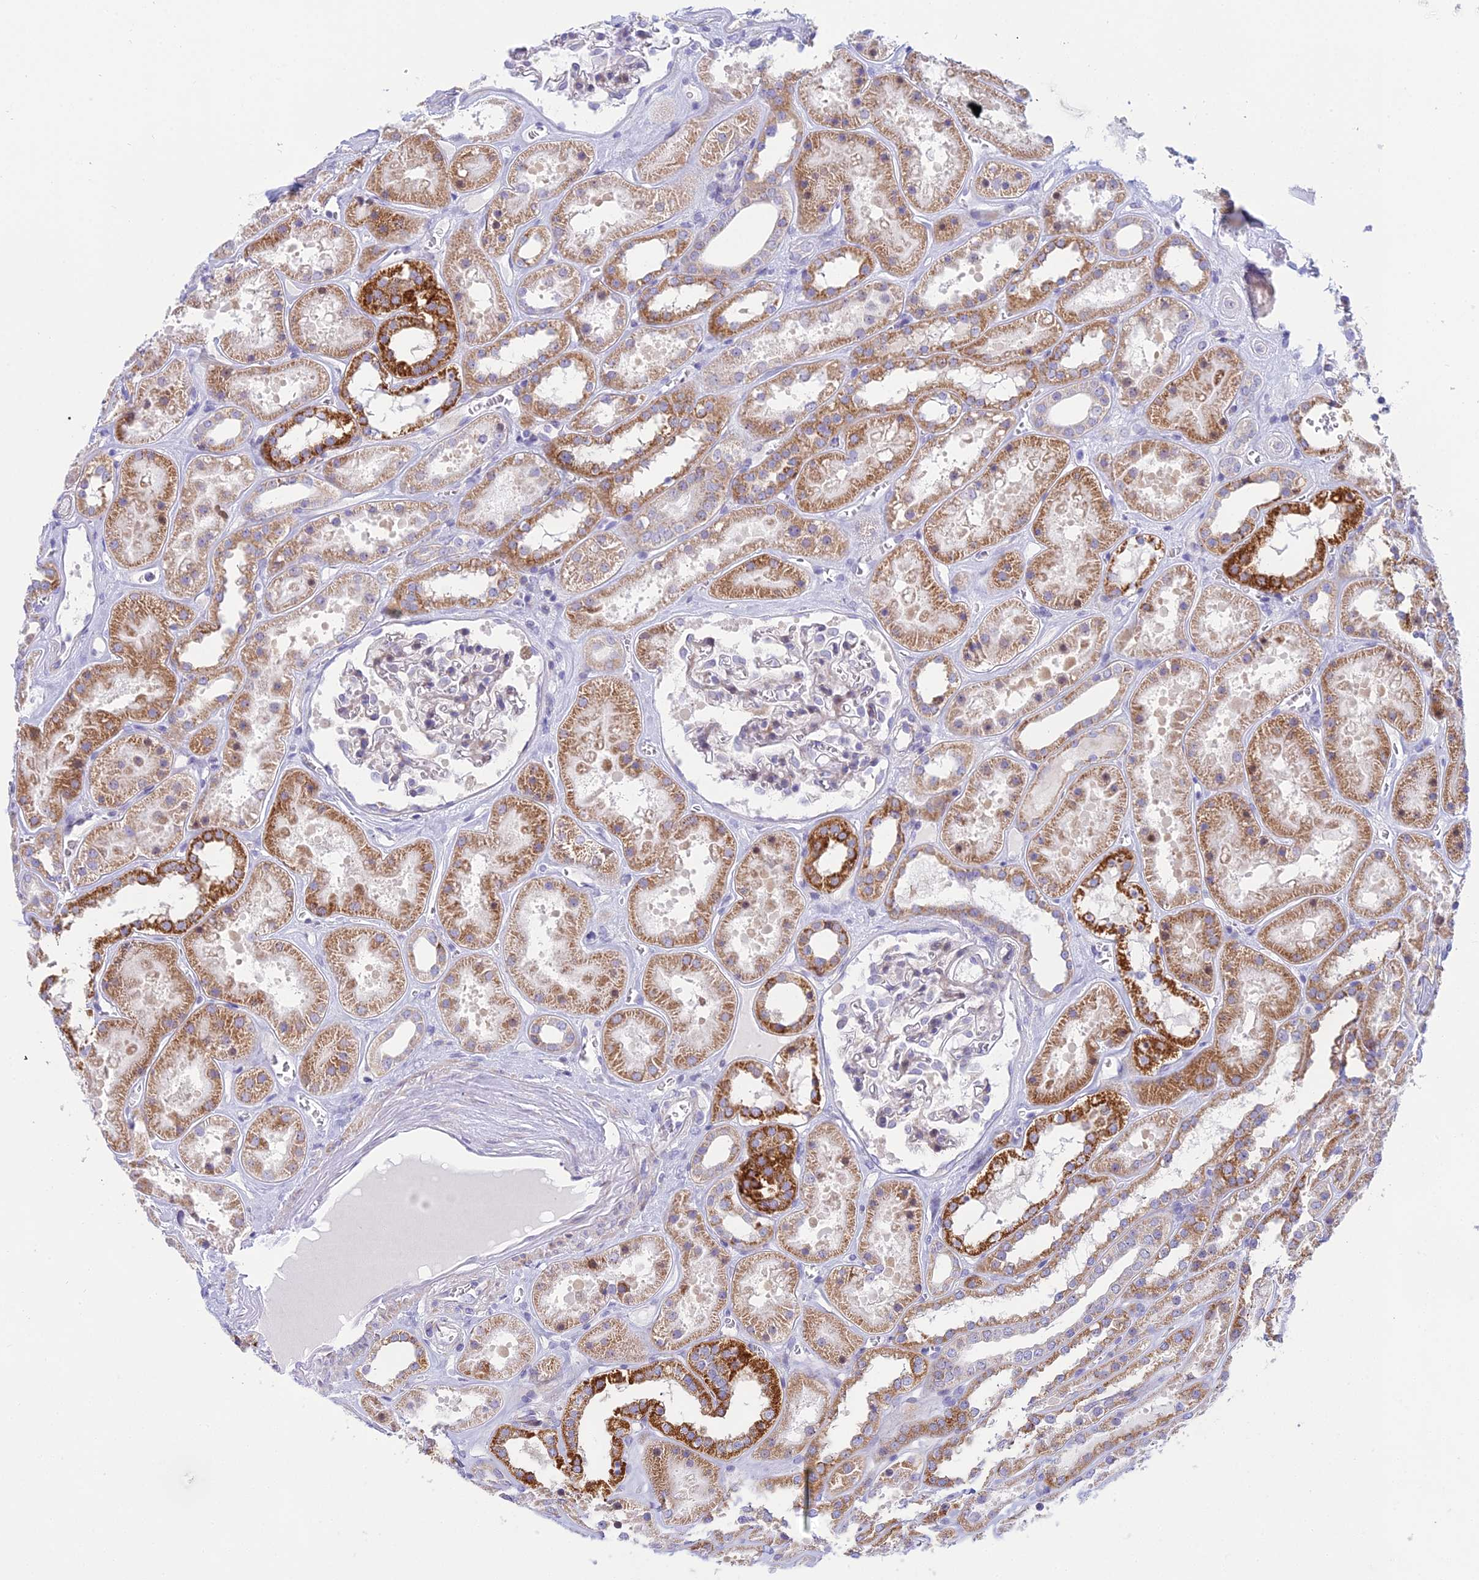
{"staining": {"intensity": "negative", "quantity": "none", "location": "none"}, "tissue": "kidney", "cell_type": "Cells in glomeruli", "image_type": "normal", "snomed": [{"axis": "morphology", "description": "Normal tissue, NOS"}, {"axis": "topography", "description": "Kidney"}], "caption": "Kidney was stained to show a protein in brown. There is no significant expression in cells in glomeruli. (Immunohistochemistry, brightfield microscopy, high magnification).", "gene": "PRR13", "patient": {"sex": "female", "age": 41}}